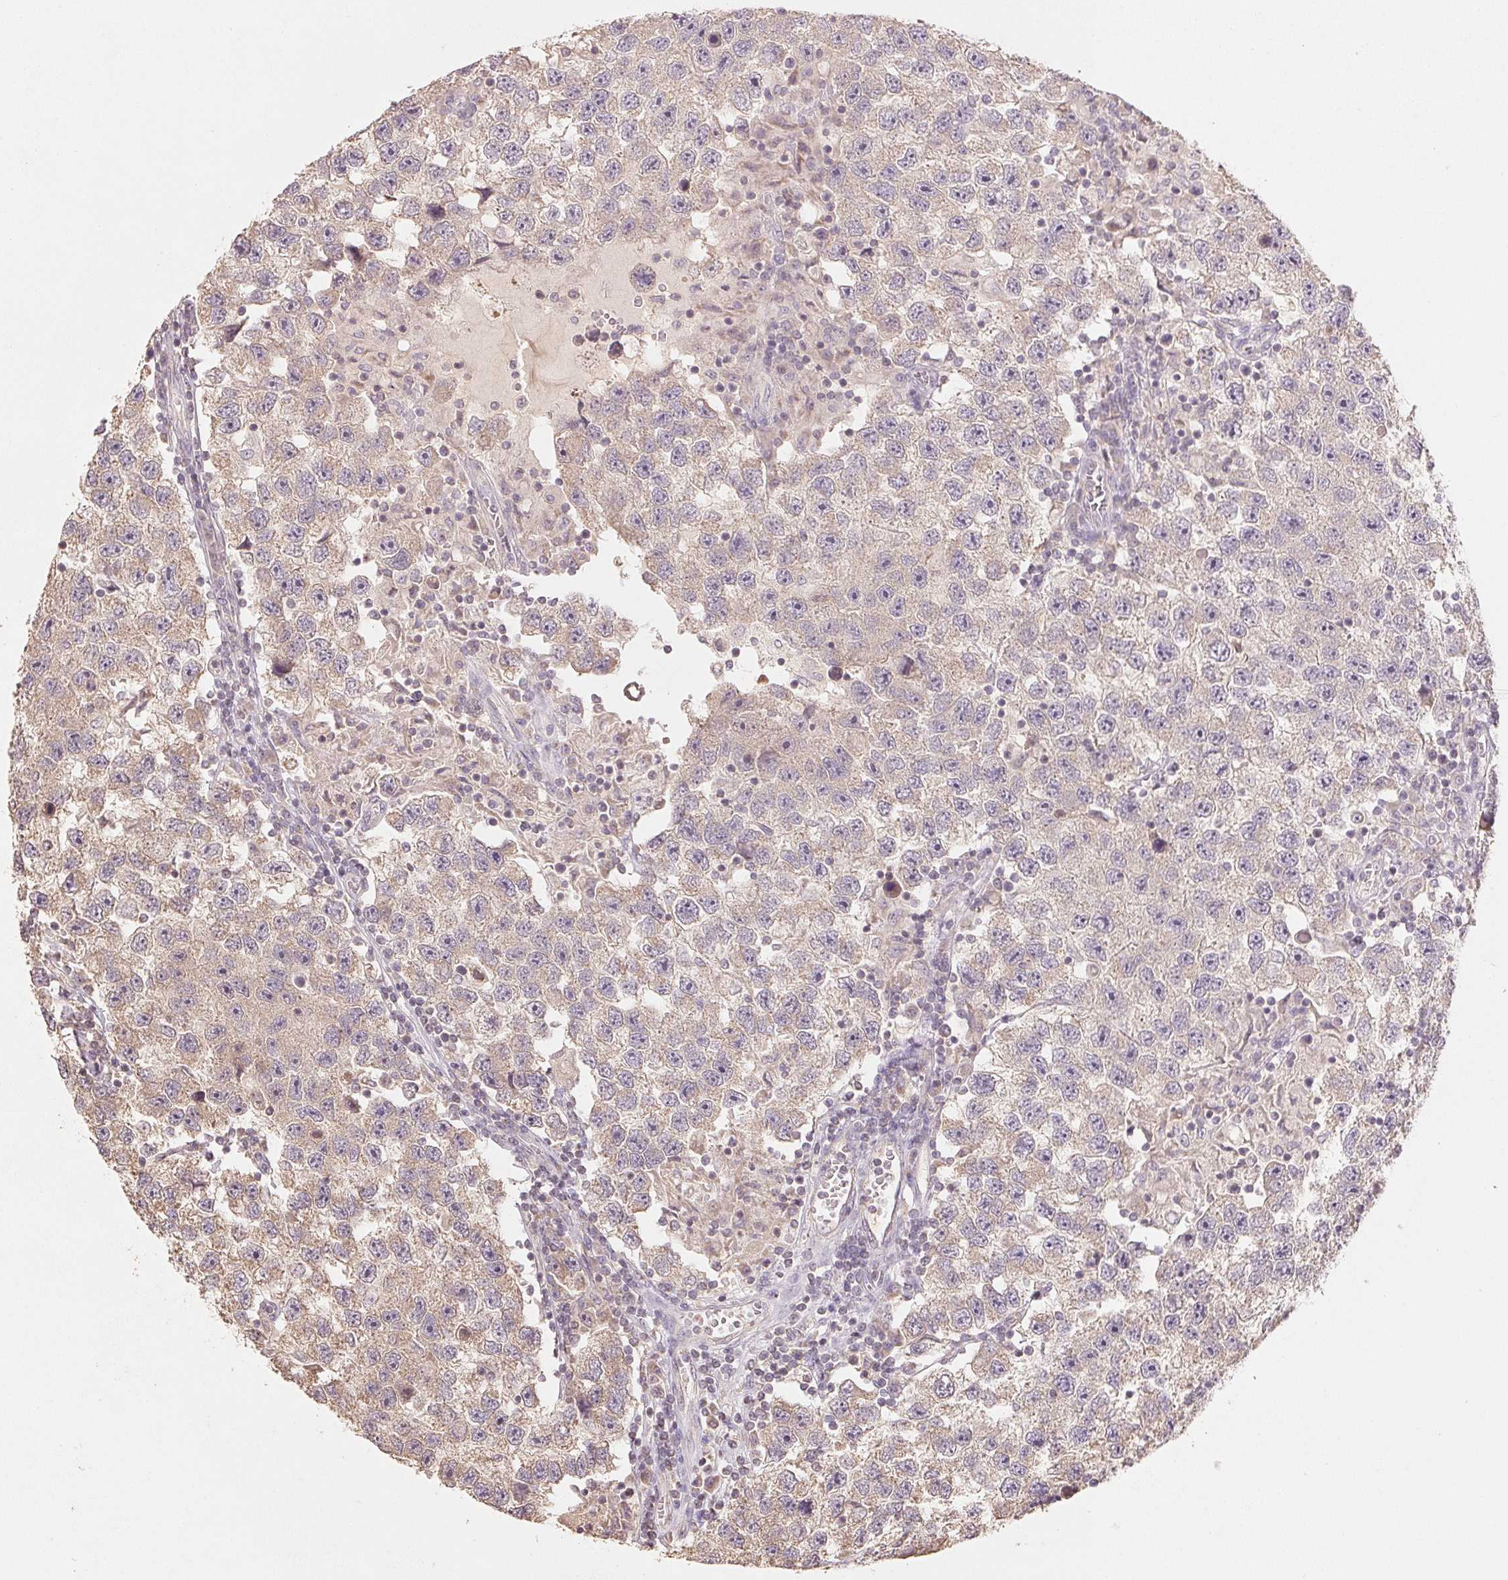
{"staining": {"intensity": "weak", "quantity": "25%-75%", "location": "cytoplasmic/membranous"}, "tissue": "testis cancer", "cell_type": "Tumor cells", "image_type": "cancer", "snomed": [{"axis": "morphology", "description": "Seminoma, NOS"}, {"axis": "topography", "description": "Testis"}], "caption": "Testis cancer (seminoma) stained for a protein displays weak cytoplasmic/membranous positivity in tumor cells.", "gene": "COX14", "patient": {"sex": "male", "age": 26}}